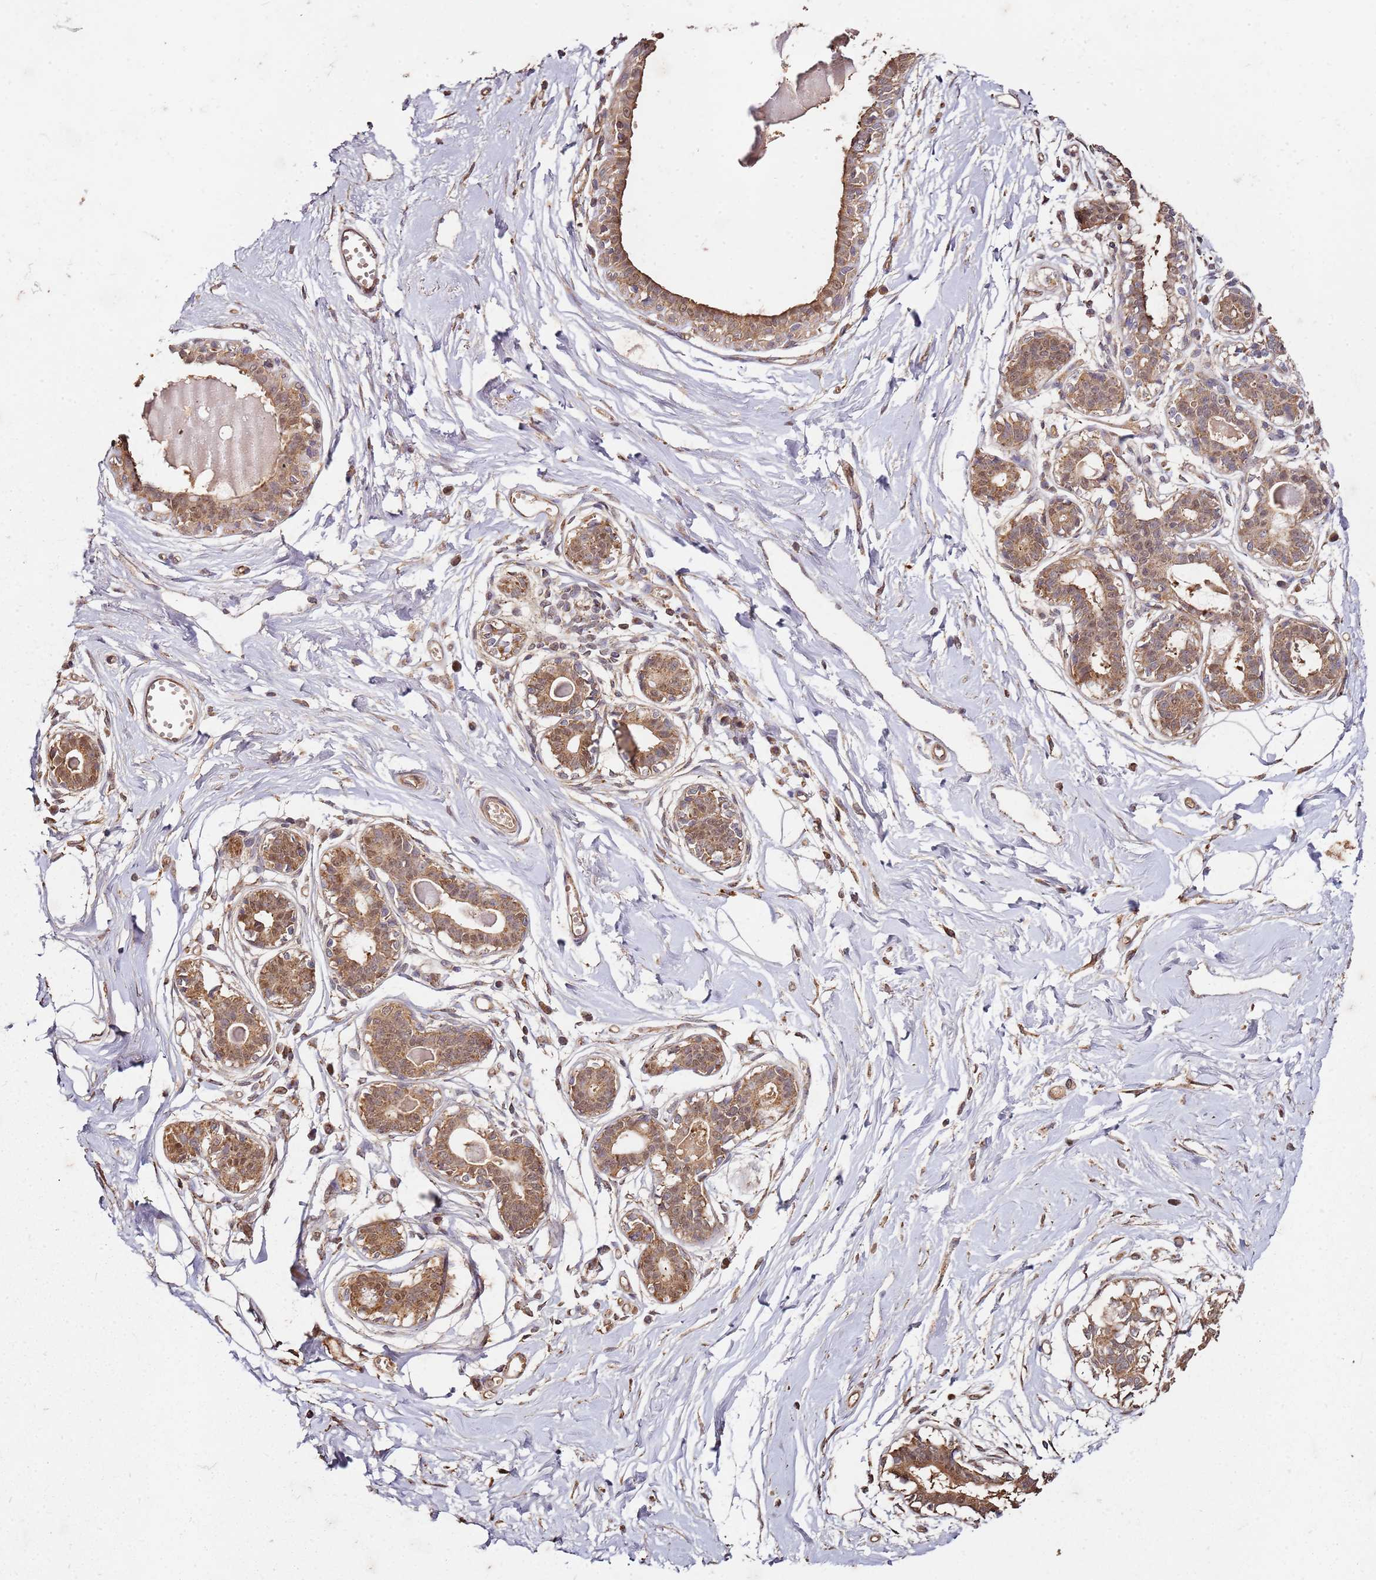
{"staining": {"intensity": "moderate", "quantity": ">75%", "location": "cytoplasmic/membranous"}, "tissue": "breast", "cell_type": "Adipocytes", "image_type": "normal", "snomed": [{"axis": "morphology", "description": "Normal tissue, NOS"}, {"axis": "topography", "description": "Breast"}], "caption": "A high-resolution photomicrograph shows immunohistochemistry staining of unremarkable breast, which reveals moderate cytoplasmic/membranous expression in approximately >75% of adipocytes.", "gene": "SCGB2B2", "patient": {"sex": "female", "age": 45}}